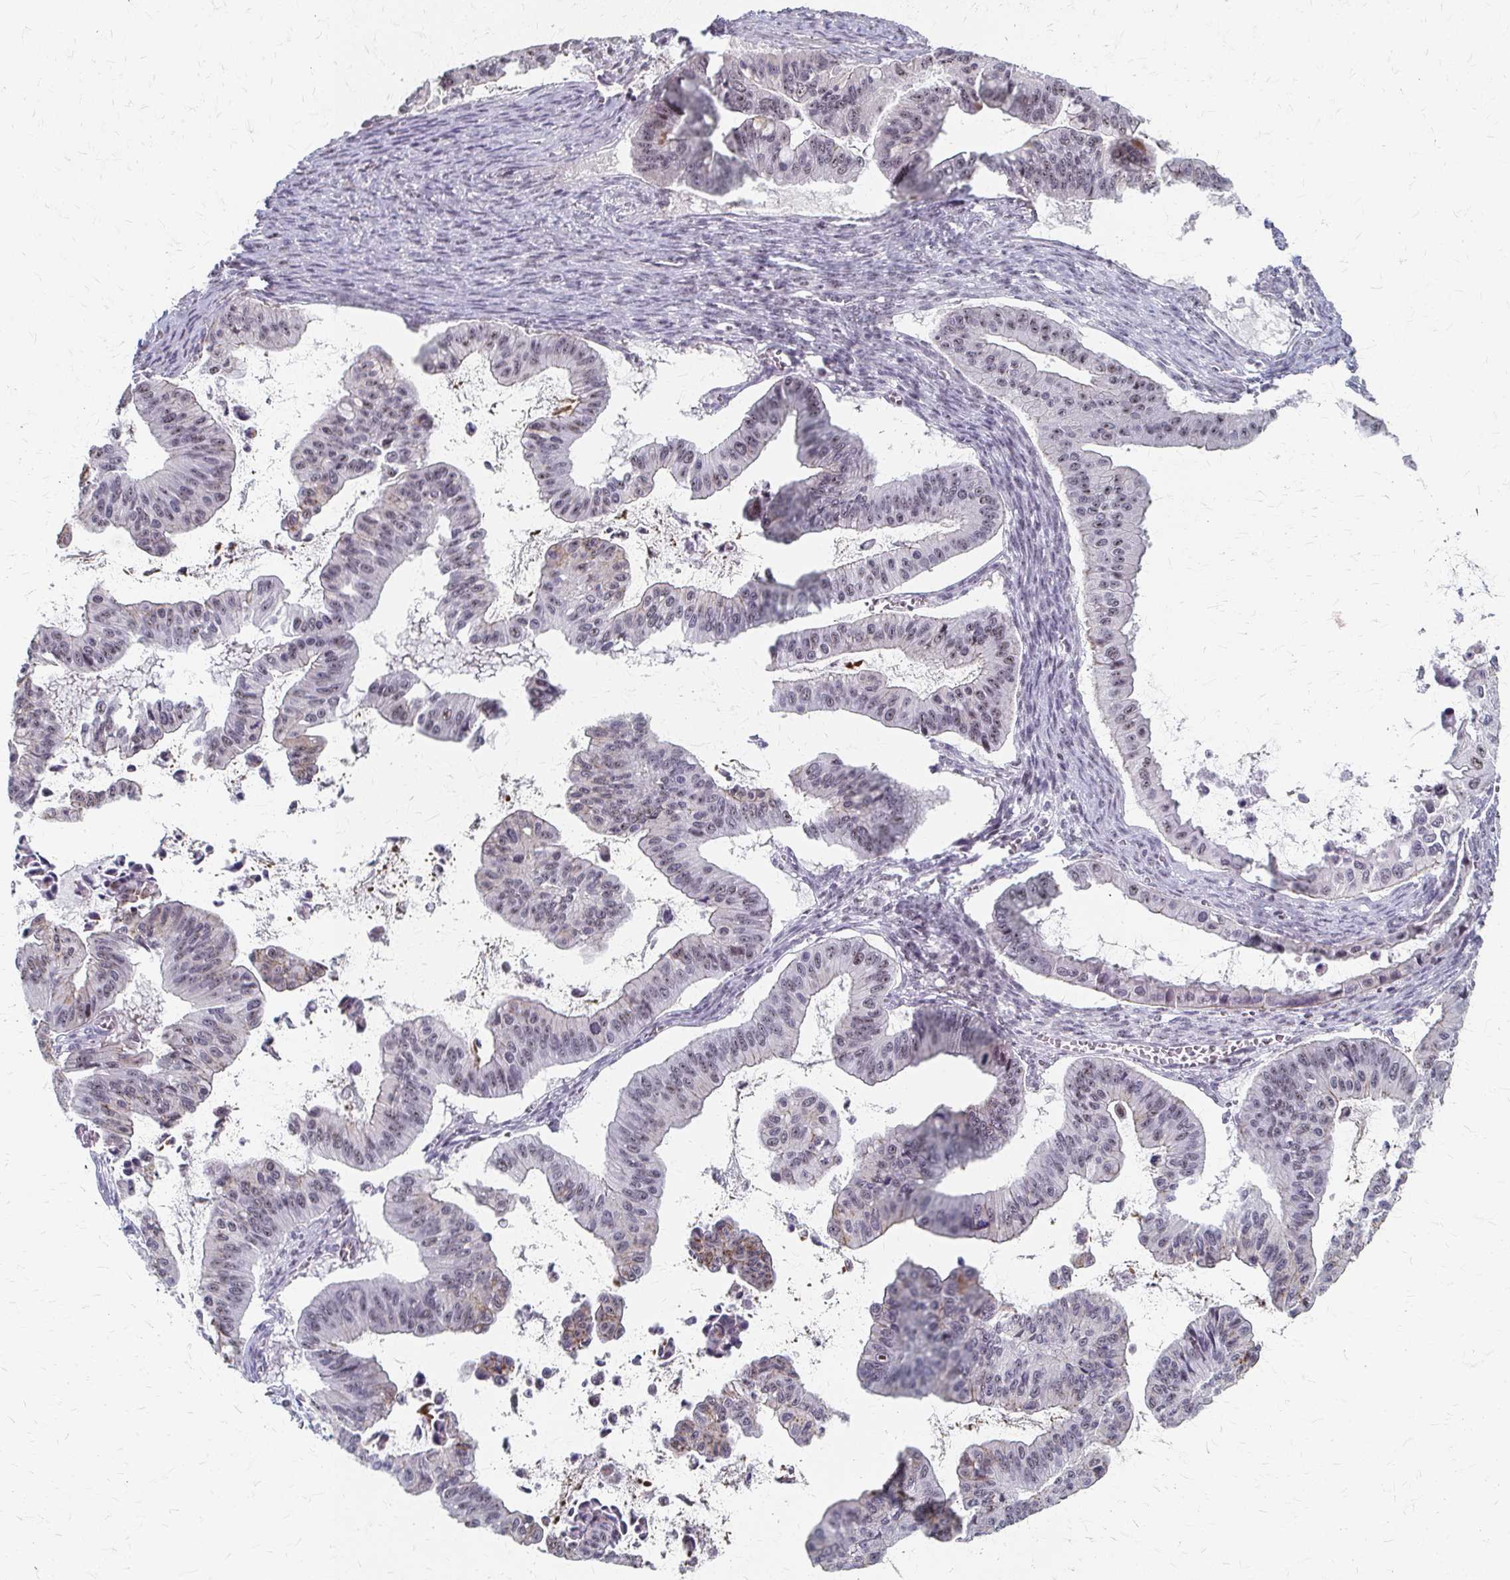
{"staining": {"intensity": "weak", "quantity": "25%-75%", "location": "nuclear"}, "tissue": "ovarian cancer", "cell_type": "Tumor cells", "image_type": "cancer", "snomed": [{"axis": "morphology", "description": "Cystadenocarcinoma, mucinous, NOS"}, {"axis": "topography", "description": "Ovary"}], "caption": "Weak nuclear protein staining is identified in about 25%-75% of tumor cells in ovarian cancer (mucinous cystadenocarcinoma).", "gene": "PES1", "patient": {"sex": "female", "age": 72}}